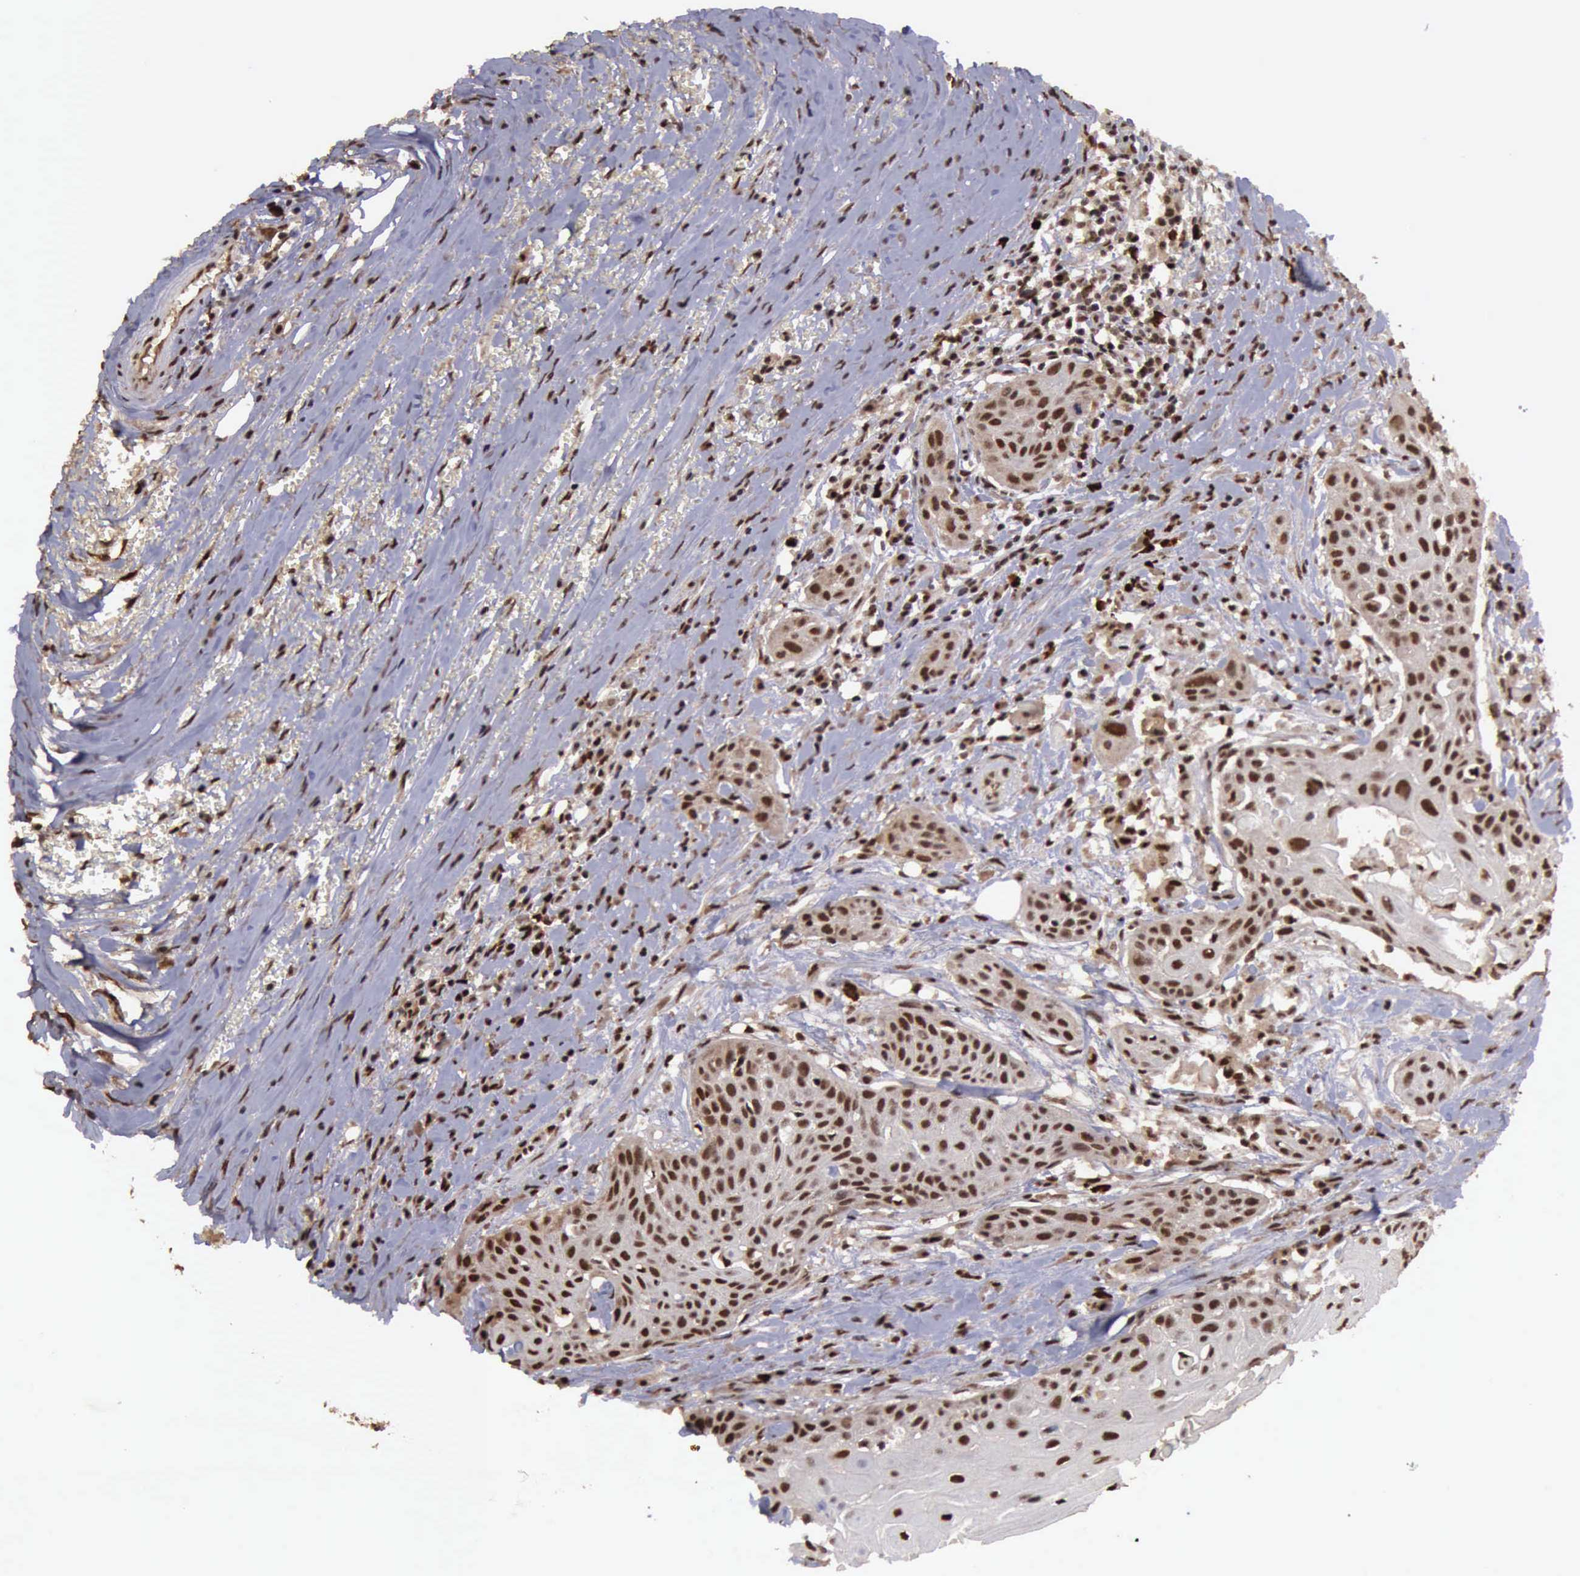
{"staining": {"intensity": "strong", "quantity": ">75%", "location": "cytoplasmic/membranous"}, "tissue": "head and neck cancer", "cell_type": "Tumor cells", "image_type": "cancer", "snomed": [{"axis": "morphology", "description": "Squamous cell carcinoma, NOS"}, {"axis": "morphology", "description": "Squamous cell carcinoma, metastatic, NOS"}, {"axis": "topography", "description": "Lymph node"}, {"axis": "topography", "description": "Salivary gland"}, {"axis": "topography", "description": "Head-Neck"}], "caption": "The photomicrograph shows staining of head and neck squamous cell carcinoma, revealing strong cytoplasmic/membranous protein positivity (brown color) within tumor cells.", "gene": "TRMT2A", "patient": {"sex": "female", "age": 74}}